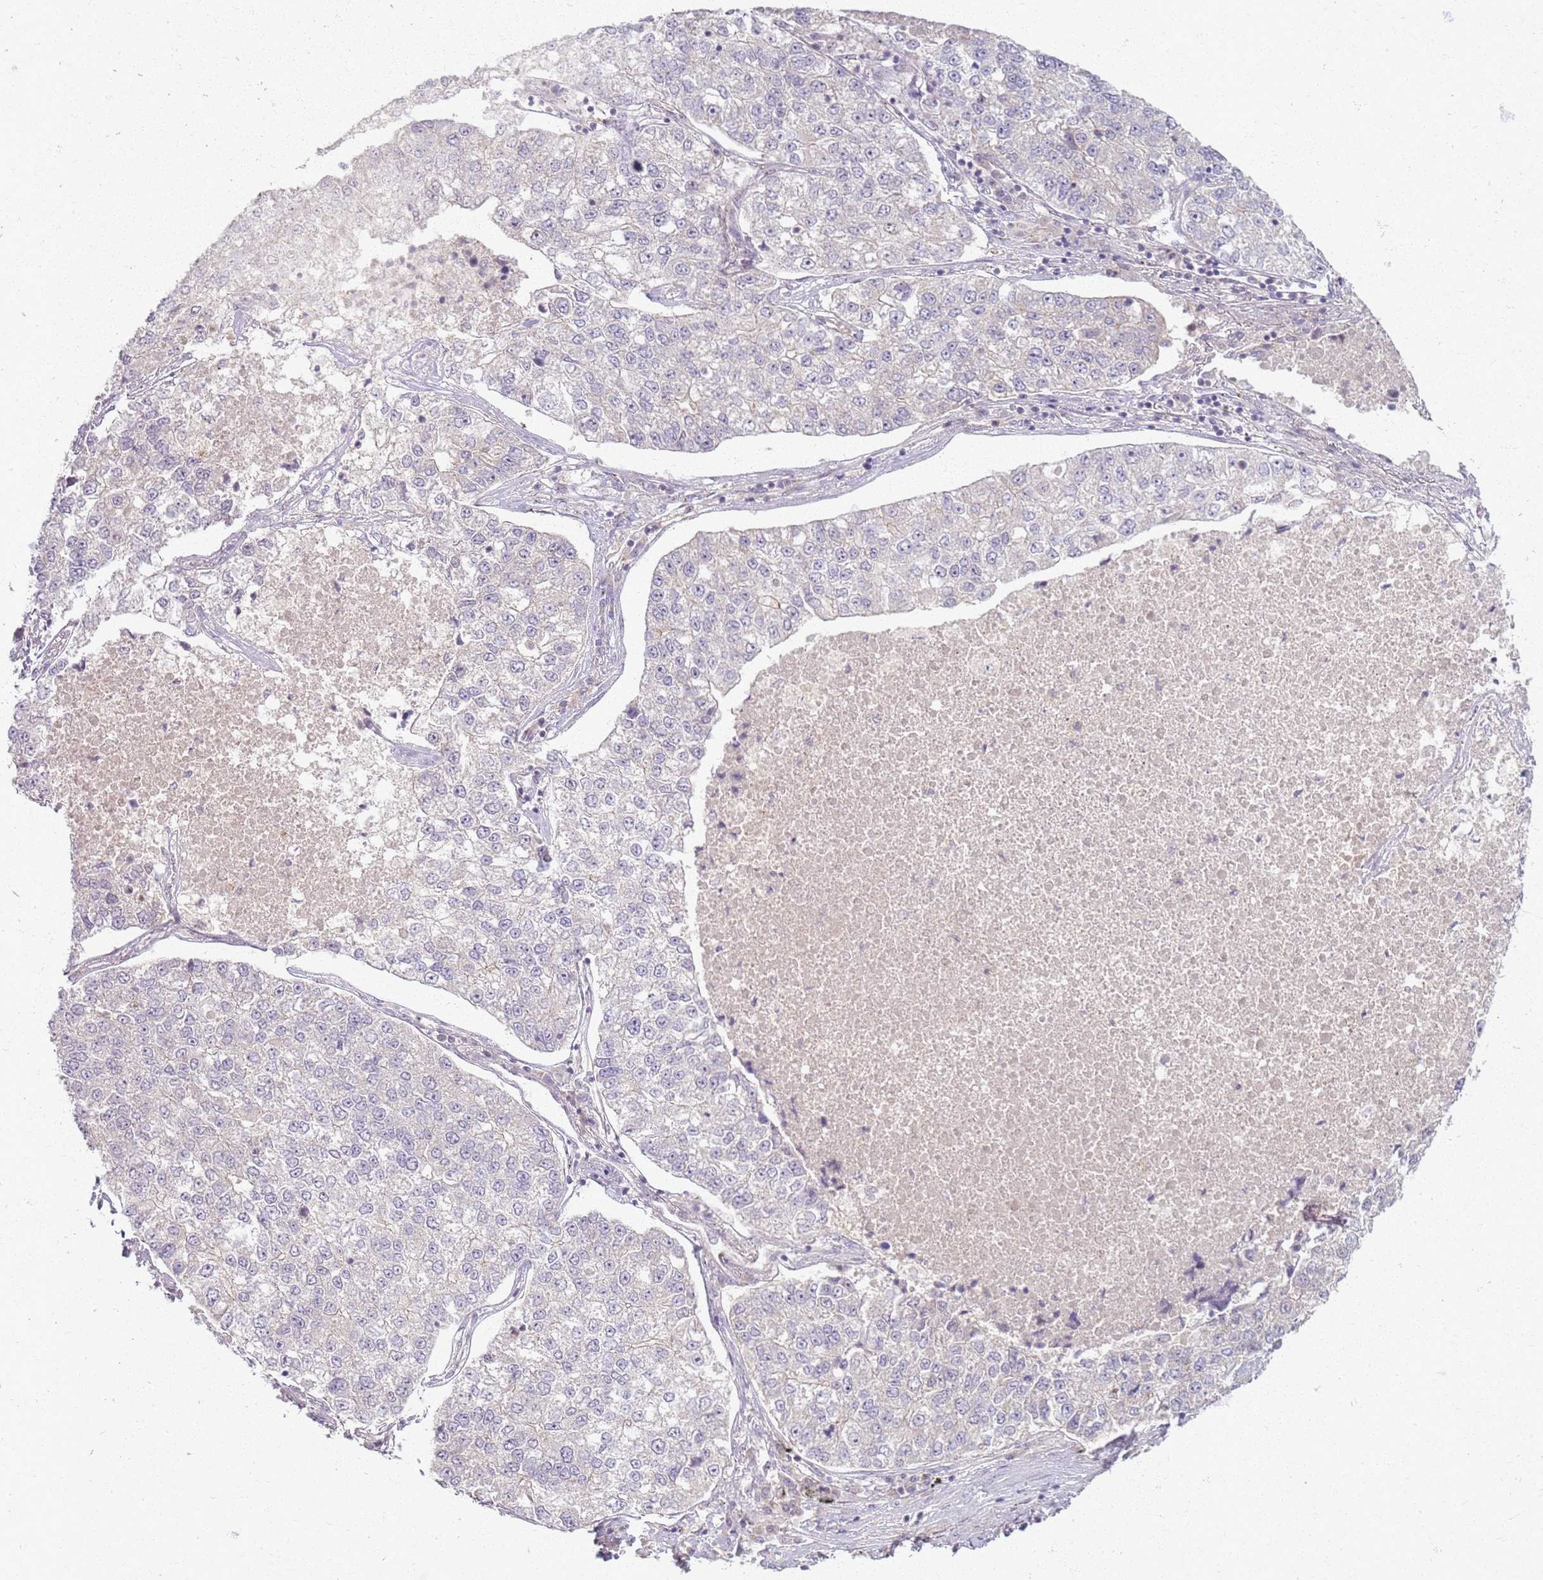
{"staining": {"intensity": "negative", "quantity": "none", "location": "none"}, "tissue": "lung cancer", "cell_type": "Tumor cells", "image_type": "cancer", "snomed": [{"axis": "morphology", "description": "Adenocarcinoma, NOS"}, {"axis": "topography", "description": "Lung"}], "caption": "Lung adenocarcinoma stained for a protein using immunohistochemistry exhibits no expression tumor cells.", "gene": "ZDHHC2", "patient": {"sex": "male", "age": 49}}